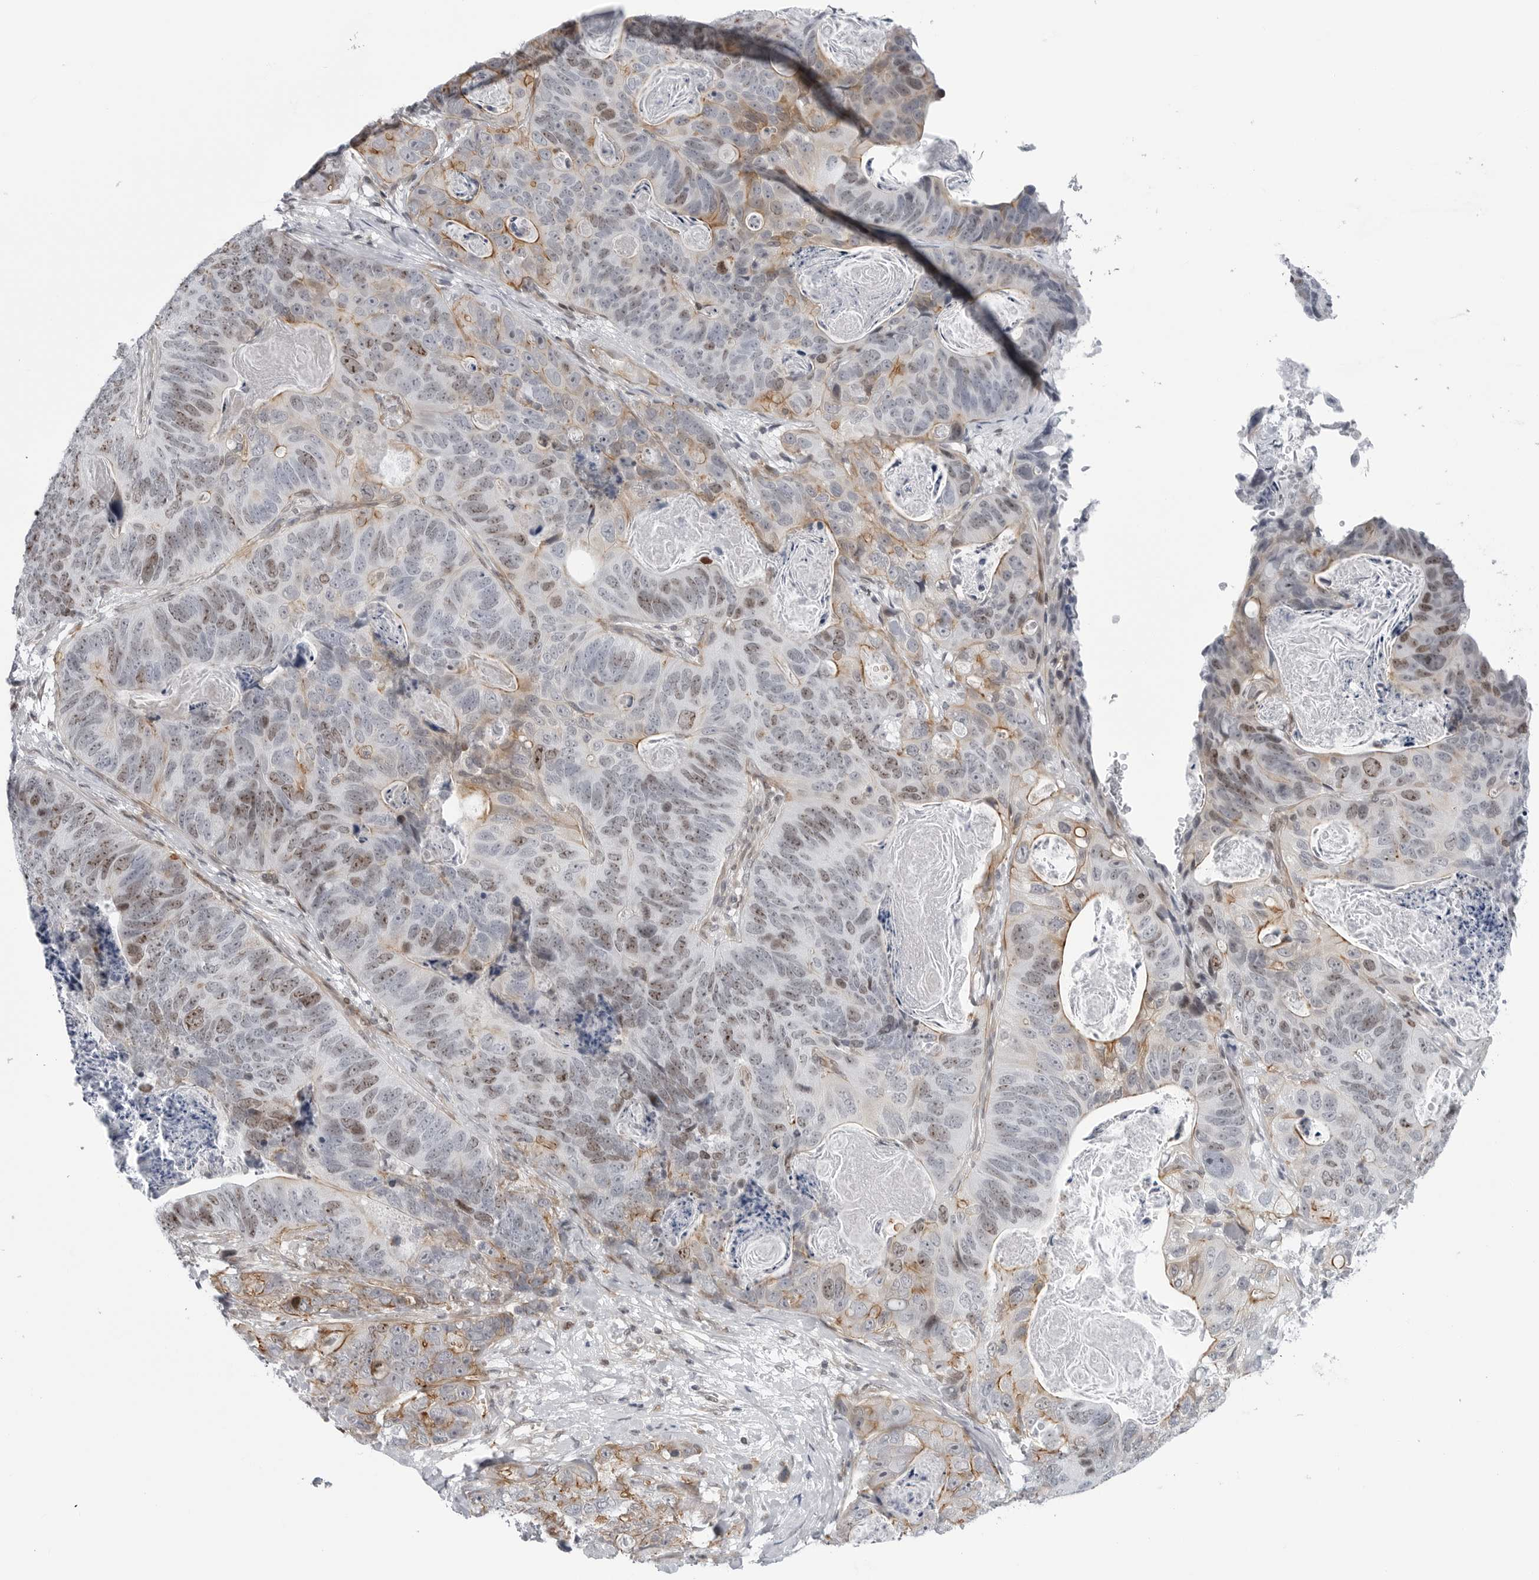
{"staining": {"intensity": "moderate", "quantity": "25%-75%", "location": "cytoplasmic/membranous,nuclear"}, "tissue": "stomach cancer", "cell_type": "Tumor cells", "image_type": "cancer", "snomed": [{"axis": "morphology", "description": "Normal tissue, NOS"}, {"axis": "morphology", "description": "Adenocarcinoma, NOS"}, {"axis": "topography", "description": "Stomach"}], "caption": "About 25%-75% of tumor cells in stomach adenocarcinoma display moderate cytoplasmic/membranous and nuclear protein staining as visualized by brown immunohistochemical staining.", "gene": "FAM135B", "patient": {"sex": "female", "age": 89}}